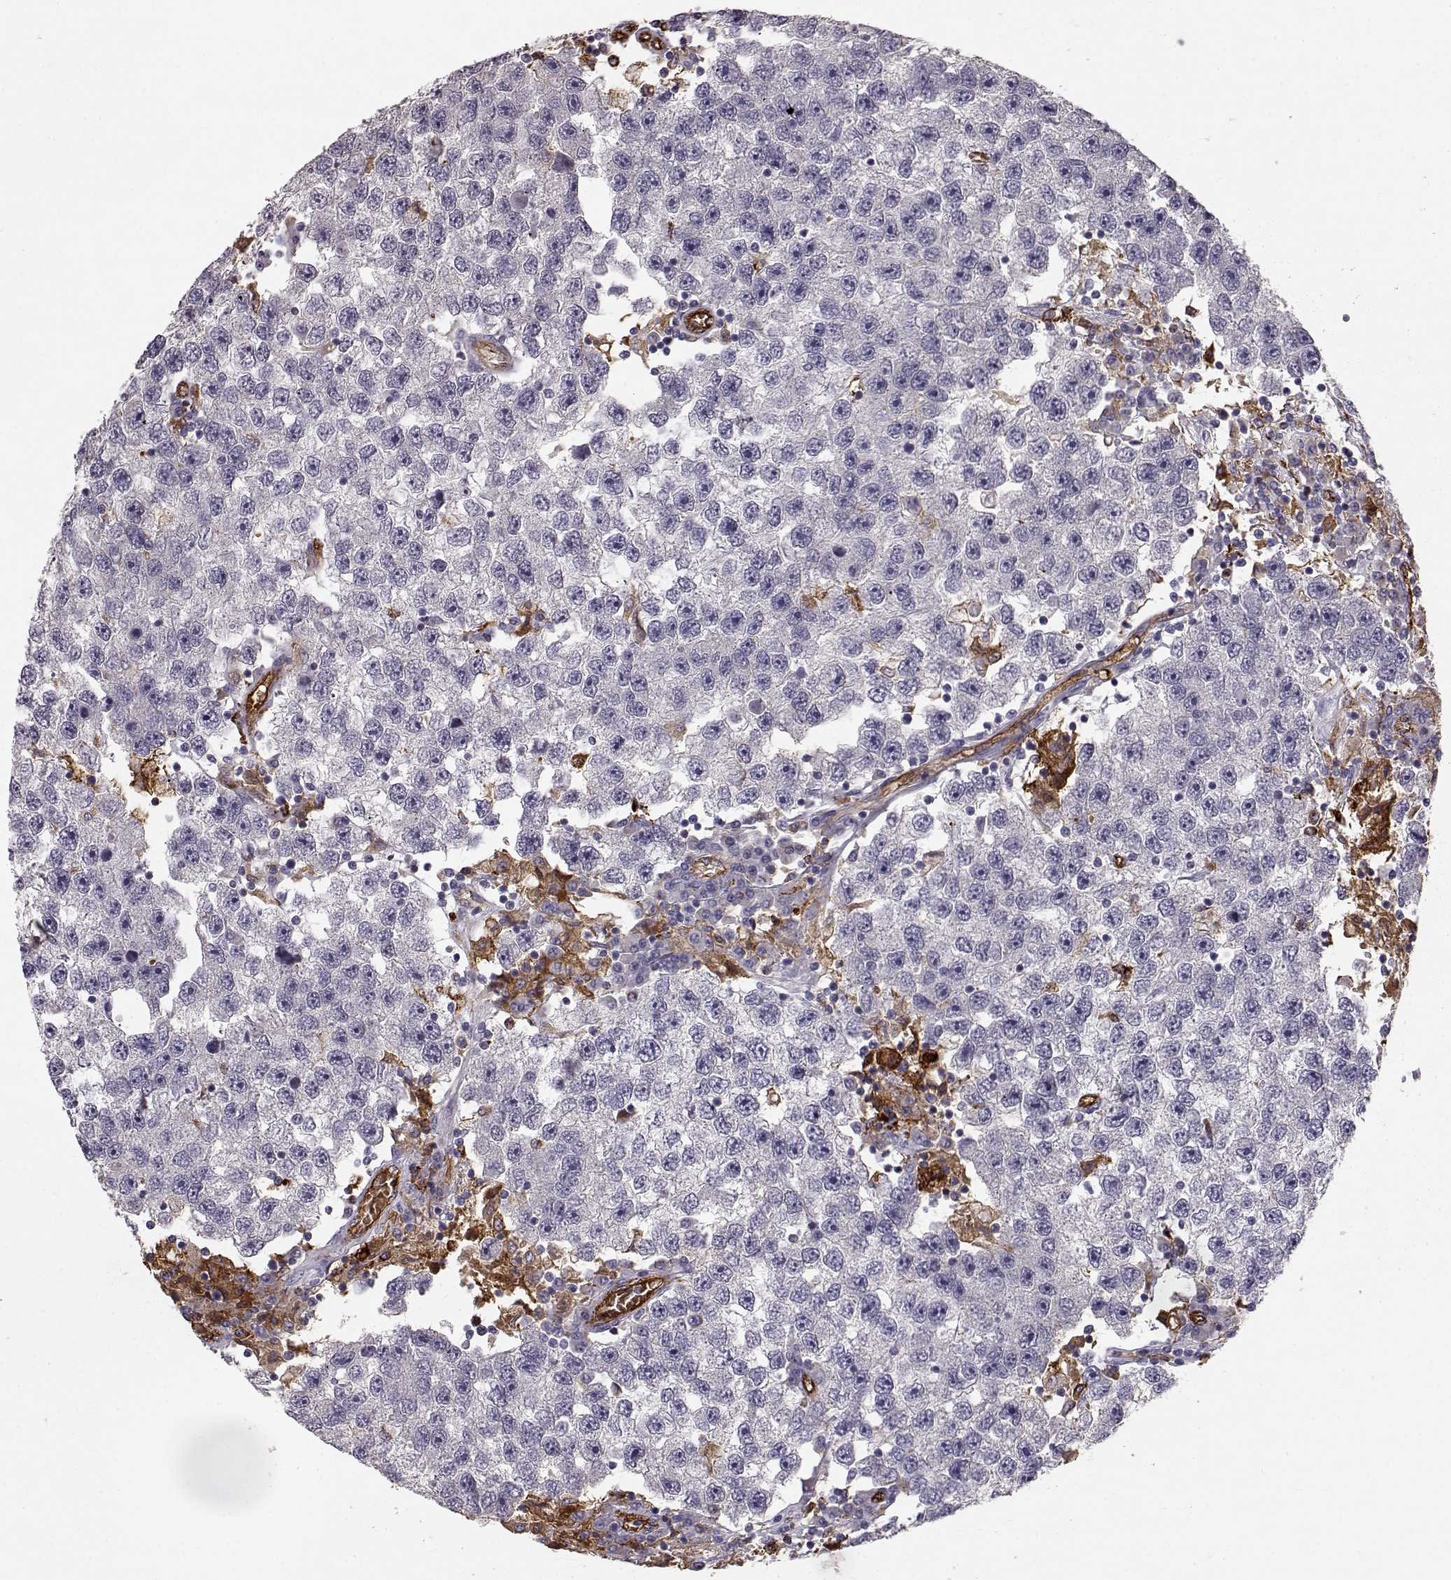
{"staining": {"intensity": "negative", "quantity": "none", "location": "none"}, "tissue": "testis cancer", "cell_type": "Tumor cells", "image_type": "cancer", "snomed": [{"axis": "morphology", "description": "Seminoma, NOS"}, {"axis": "topography", "description": "Testis"}], "caption": "Tumor cells are negative for brown protein staining in testis seminoma. (Immunohistochemistry, brightfield microscopy, high magnification).", "gene": "CCNF", "patient": {"sex": "male", "age": 26}}